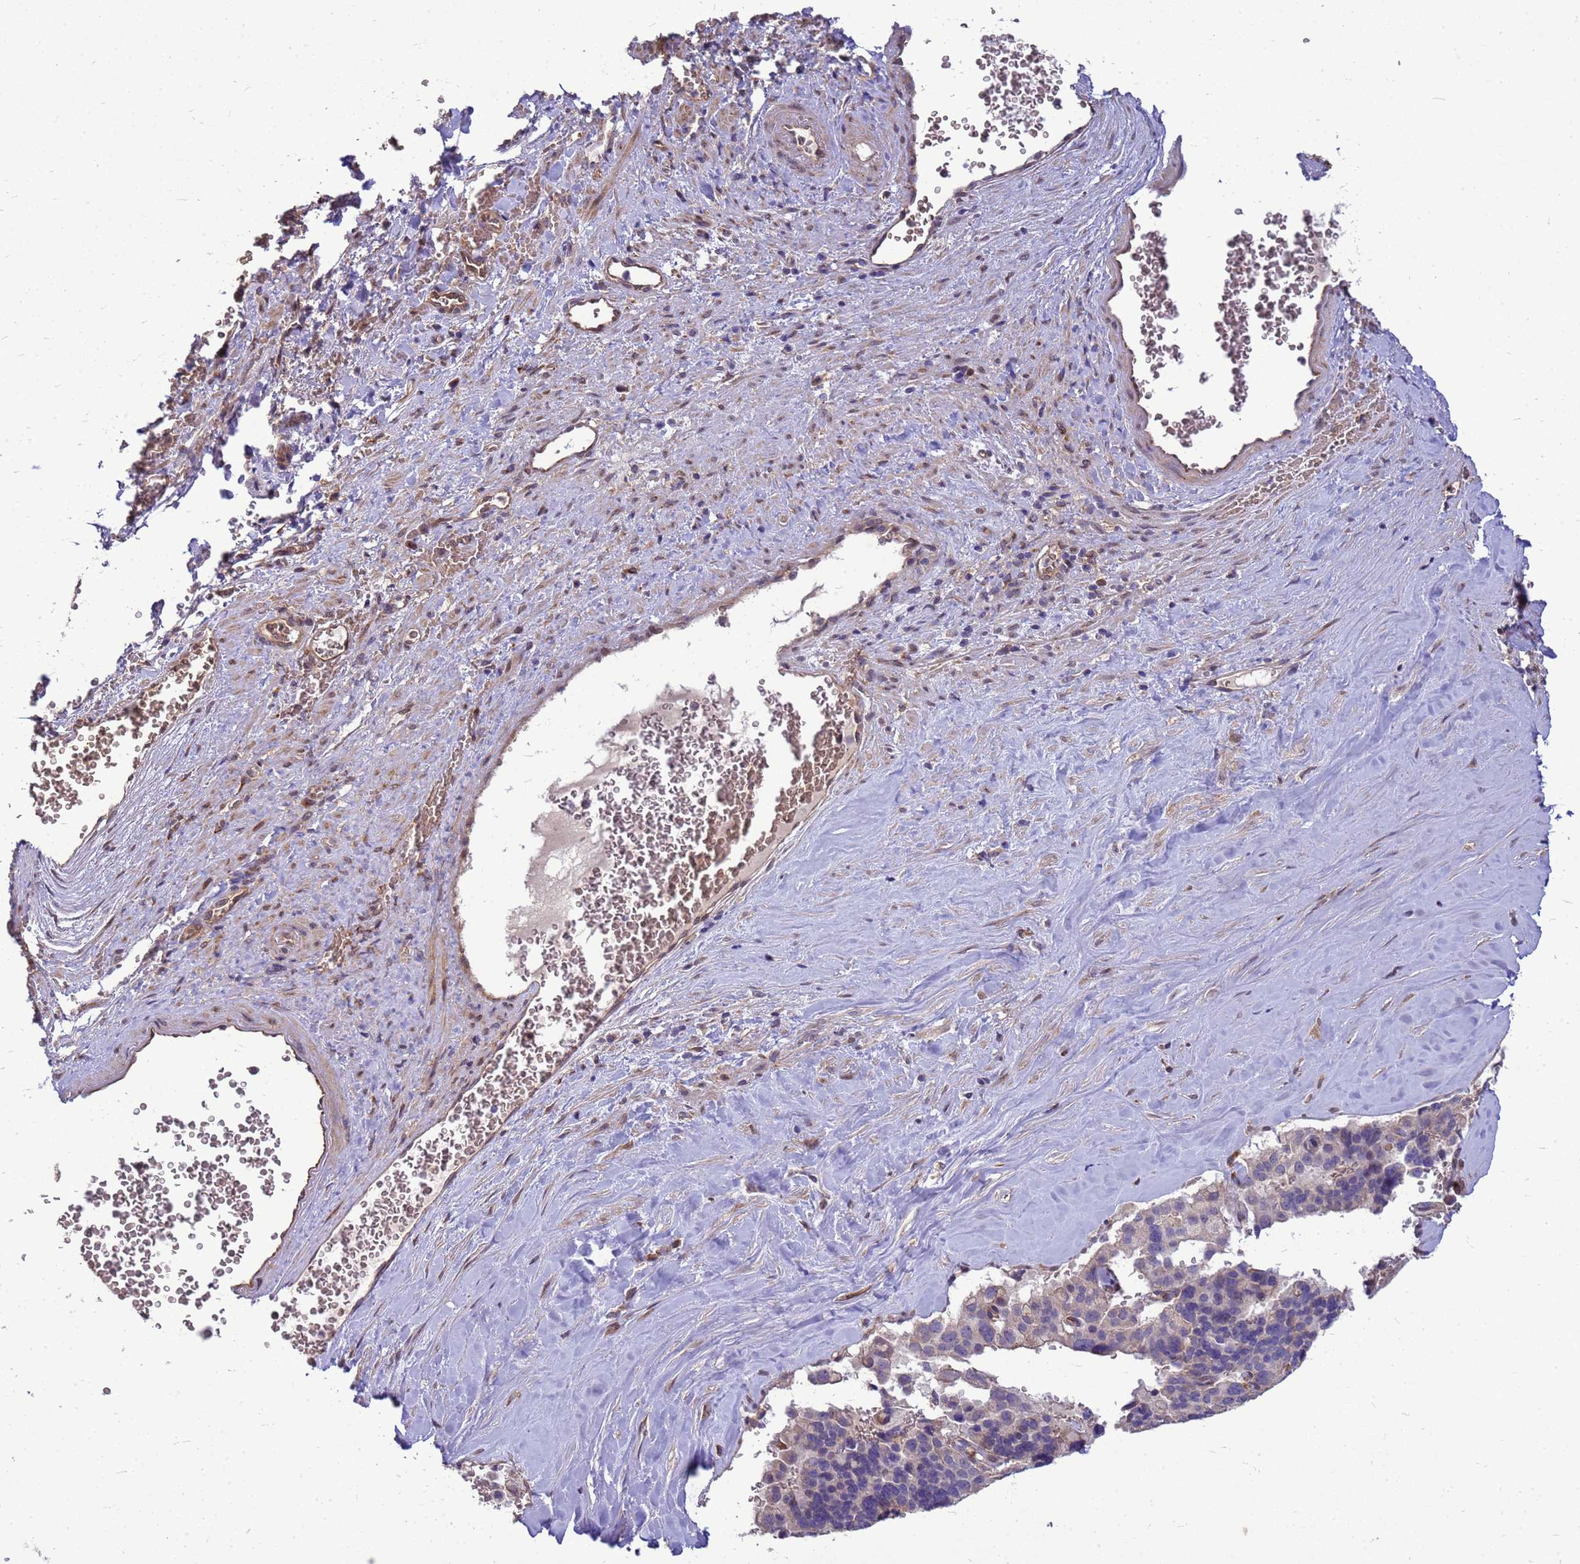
{"staining": {"intensity": "strong", "quantity": "25%-75%", "location": "cytoplasmic/membranous,nuclear"}, "tissue": "pancreatic cancer", "cell_type": "Tumor cells", "image_type": "cancer", "snomed": [{"axis": "morphology", "description": "Adenocarcinoma, NOS"}, {"axis": "topography", "description": "Pancreas"}], "caption": "Immunohistochemistry (DAB) staining of pancreatic cancer shows strong cytoplasmic/membranous and nuclear protein staining in approximately 25%-75% of tumor cells.", "gene": "EIF4EBP3", "patient": {"sex": "male", "age": 65}}